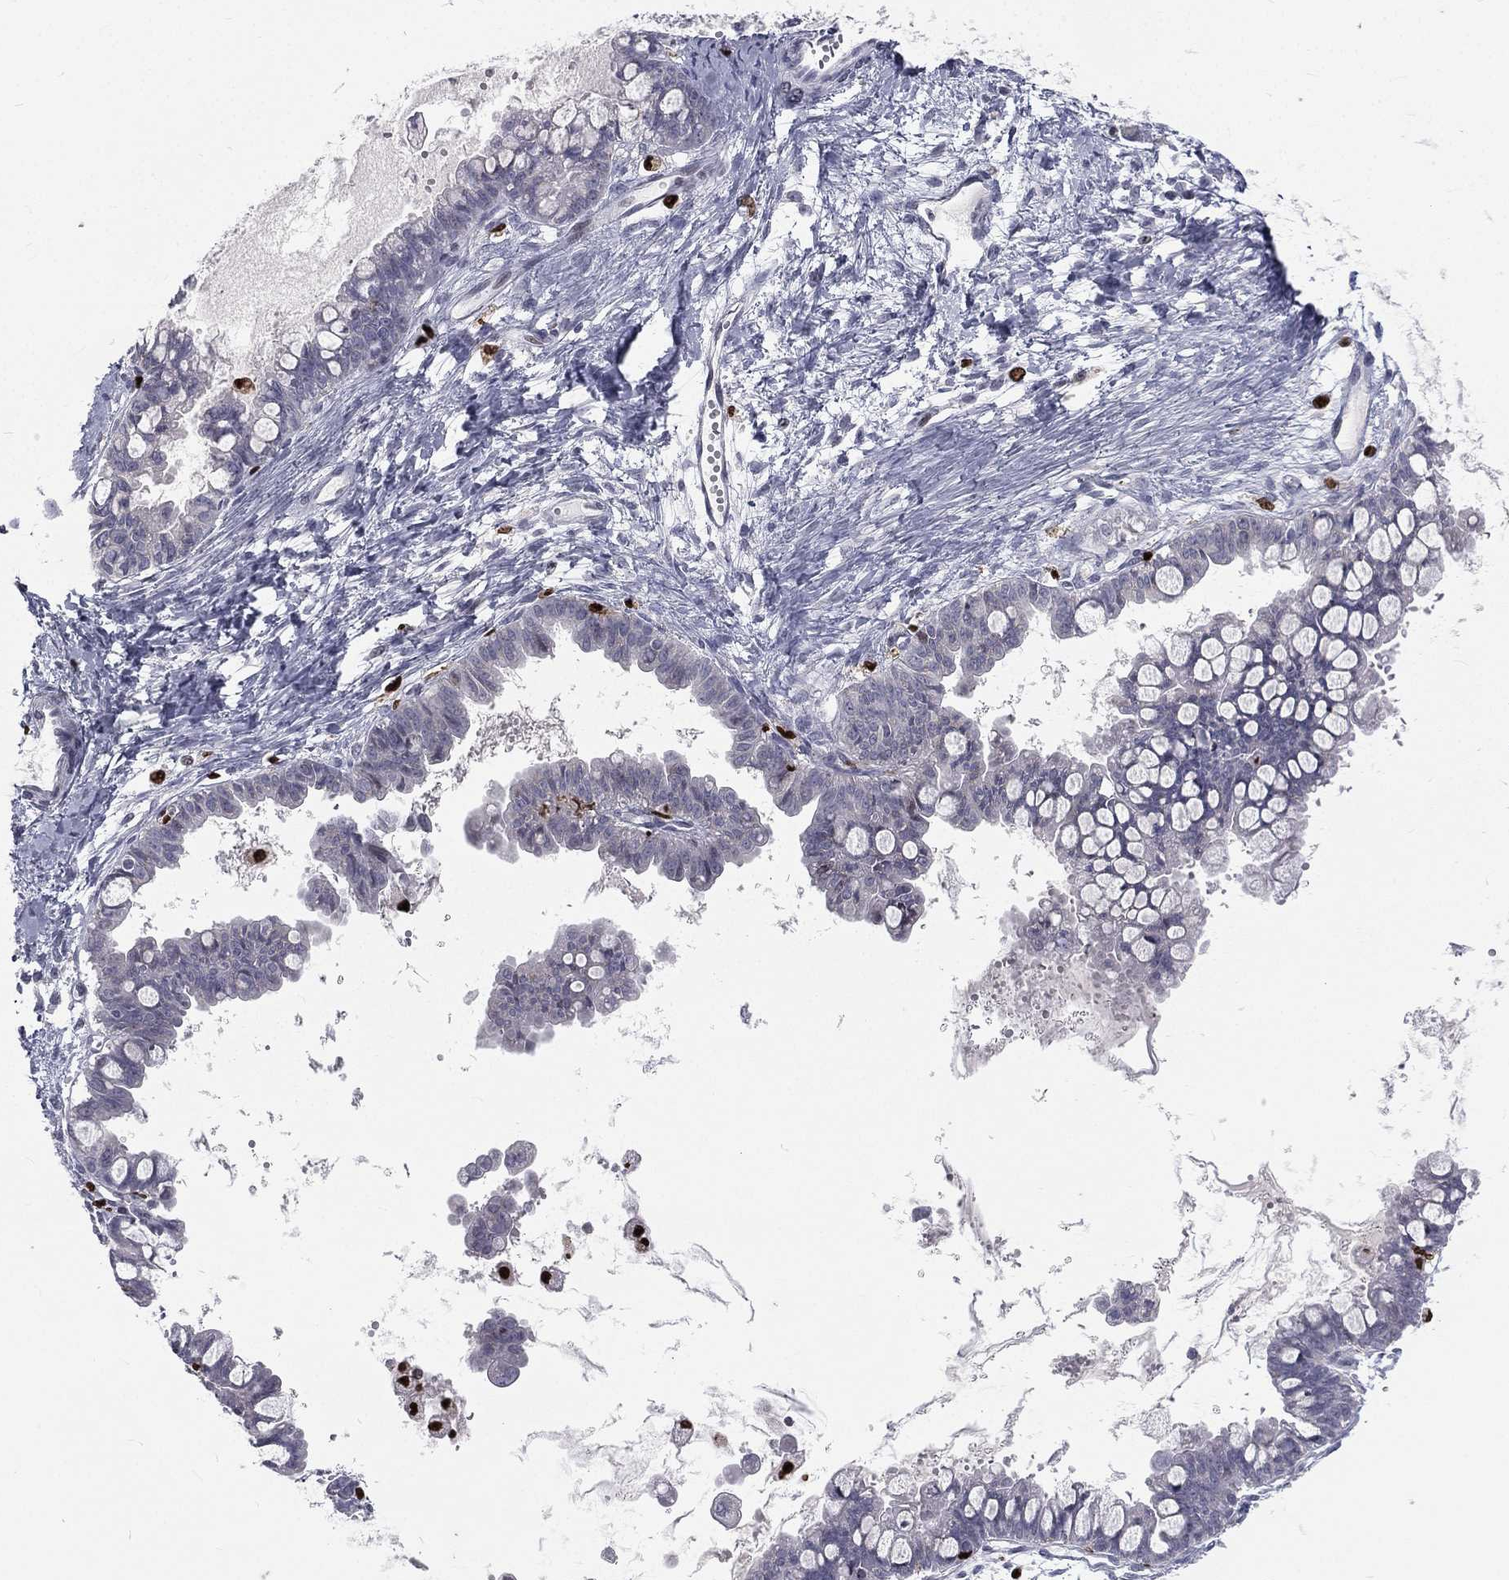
{"staining": {"intensity": "negative", "quantity": "none", "location": "none"}, "tissue": "ovarian cancer", "cell_type": "Tumor cells", "image_type": "cancer", "snomed": [{"axis": "morphology", "description": "Cystadenocarcinoma, mucinous, NOS"}, {"axis": "topography", "description": "Ovary"}], "caption": "This micrograph is of ovarian cancer stained with immunohistochemistry to label a protein in brown with the nuclei are counter-stained blue. There is no staining in tumor cells.", "gene": "MNDA", "patient": {"sex": "female", "age": 63}}